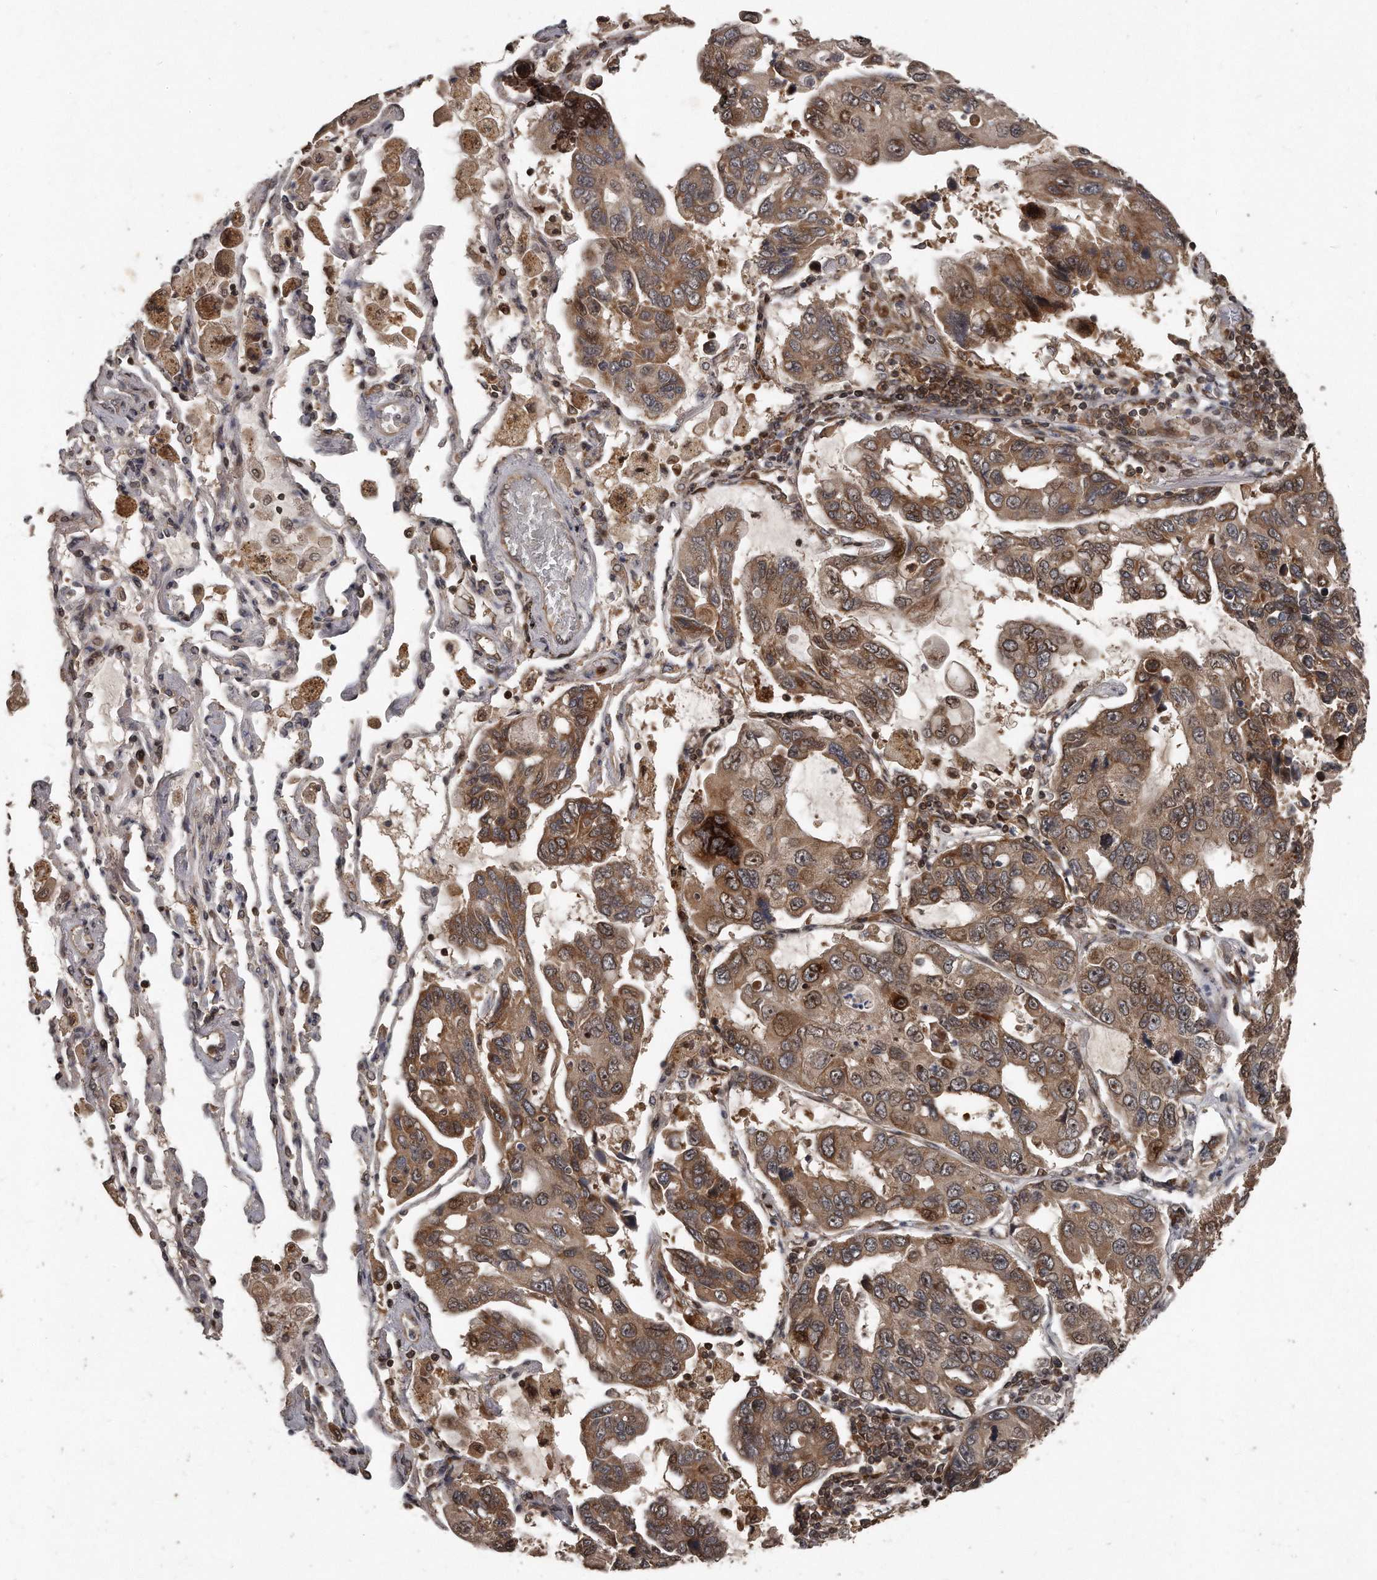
{"staining": {"intensity": "moderate", "quantity": ">75%", "location": "cytoplasmic/membranous,nuclear"}, "tissue": "lung cancer", "cell_type": "Tumor cells", "image_type": "cancer", "snomed": [{"axis": "morphology", "description": "Adenocarcinoma, NOS"}, {"axis": "topography", "description": "Lung"}], "caption": "A photomicrograph of human adenocarcinoma (lung) stained for a protein exhibits moderate cytoplasmic/membranous and nuclear brown staining in tumor cells. The protein of interest is stained brown, and the nuclei are stained in blue (DAB (3,3'-diaminobenzidine) IHC with brightfield microscopy, high magnification).", "gene": "GCH1", "patient": {"sex": "male", "age": 64}}